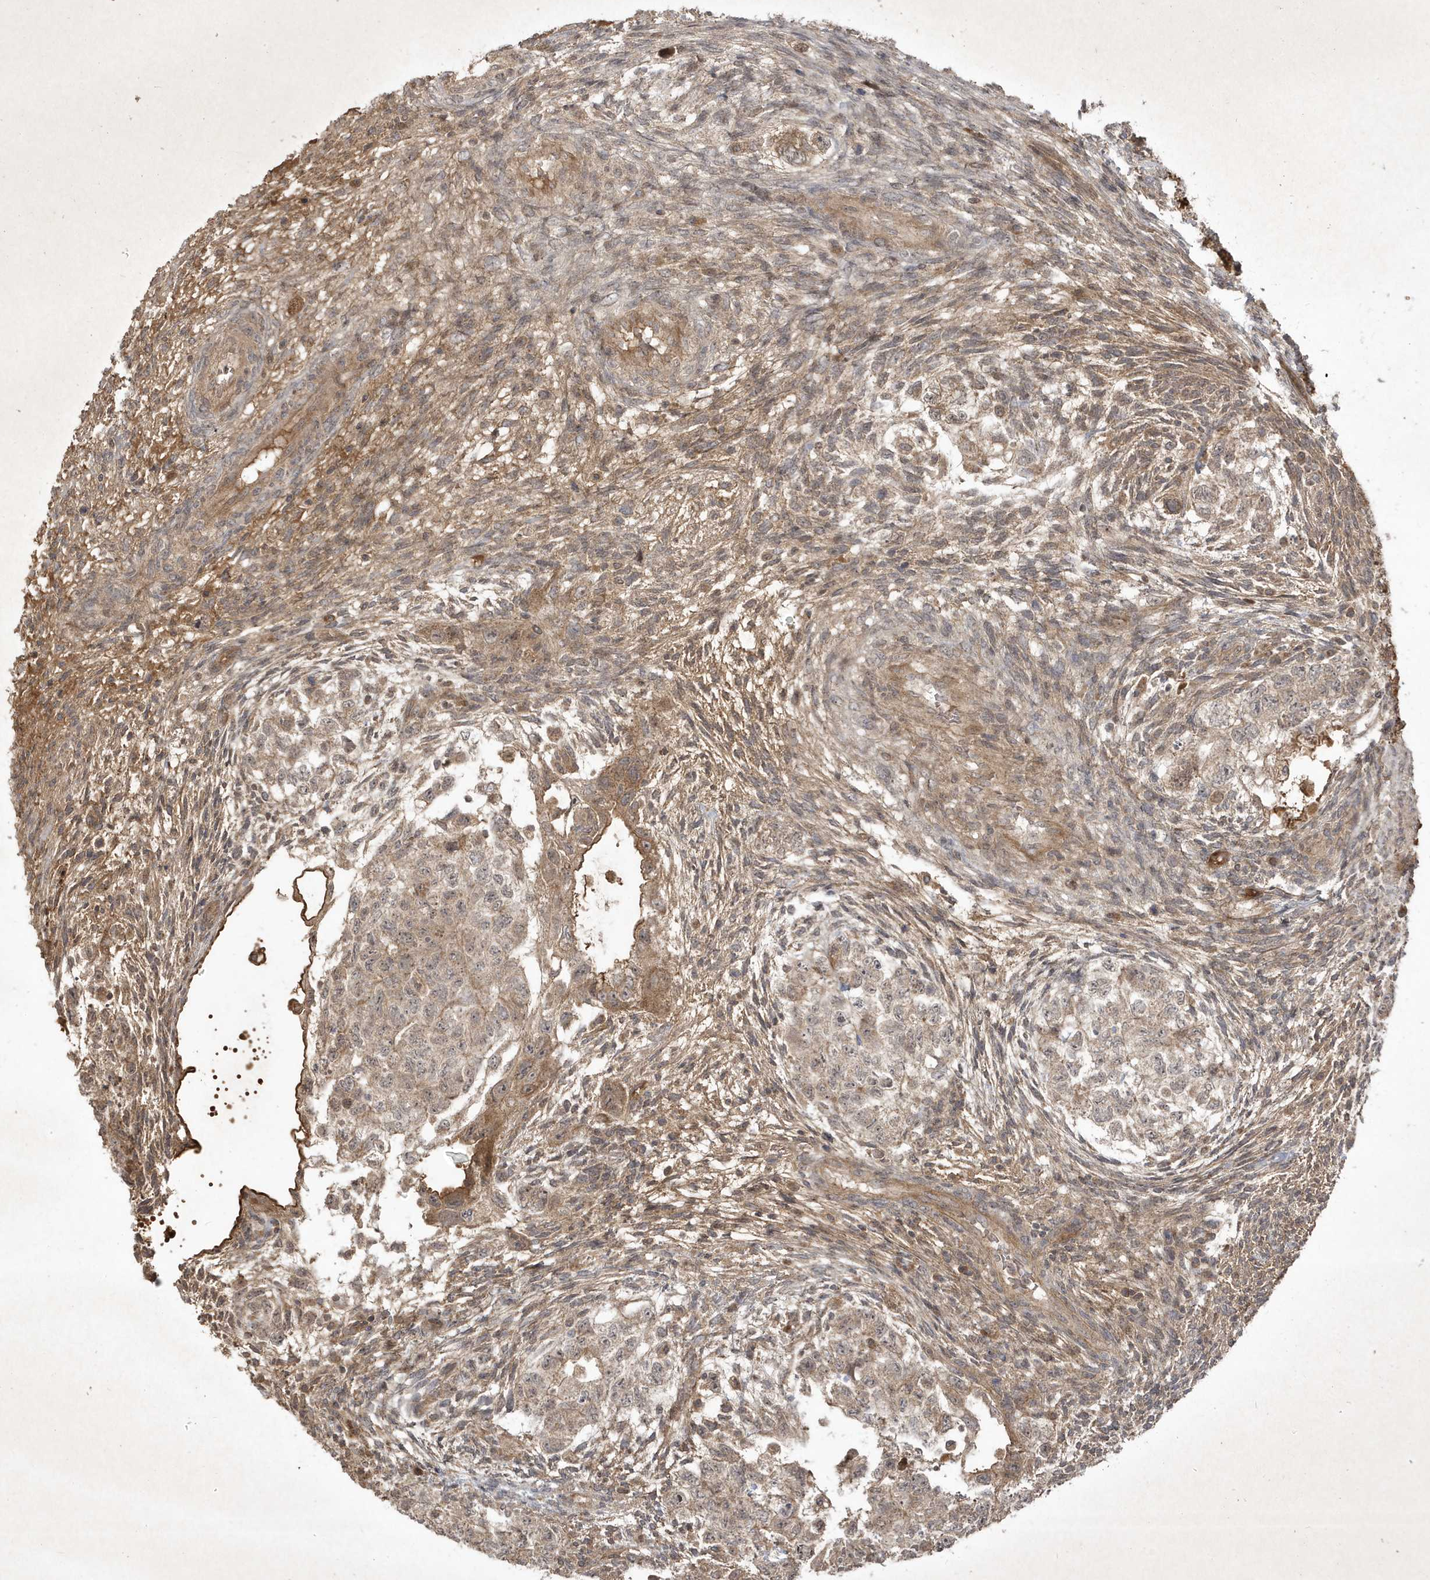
{"staining": {"intensity": "moderate", "quantity": "25%-75%", "location": "cytoplasmic/membranous,nuclear"}, "tissue": "testis cancer", "cell_type": "Tumor cells", "image_type": "cancer", "snomed": [{"axis": "morphology", "description": "Carcinoma, Embryonal, NOS"}, {"axis": "topography", "description": "Testis"}], "caption": "IHC micrograph of human testis cancer stained for a protein (brown), which shows medium levels of moderate cytoplasmic/membranous and nuclear staining in approximately 25%-75% of tumor cells.", "gene": "FAM83C", "patient": {"sex": "male", "age": 36}}